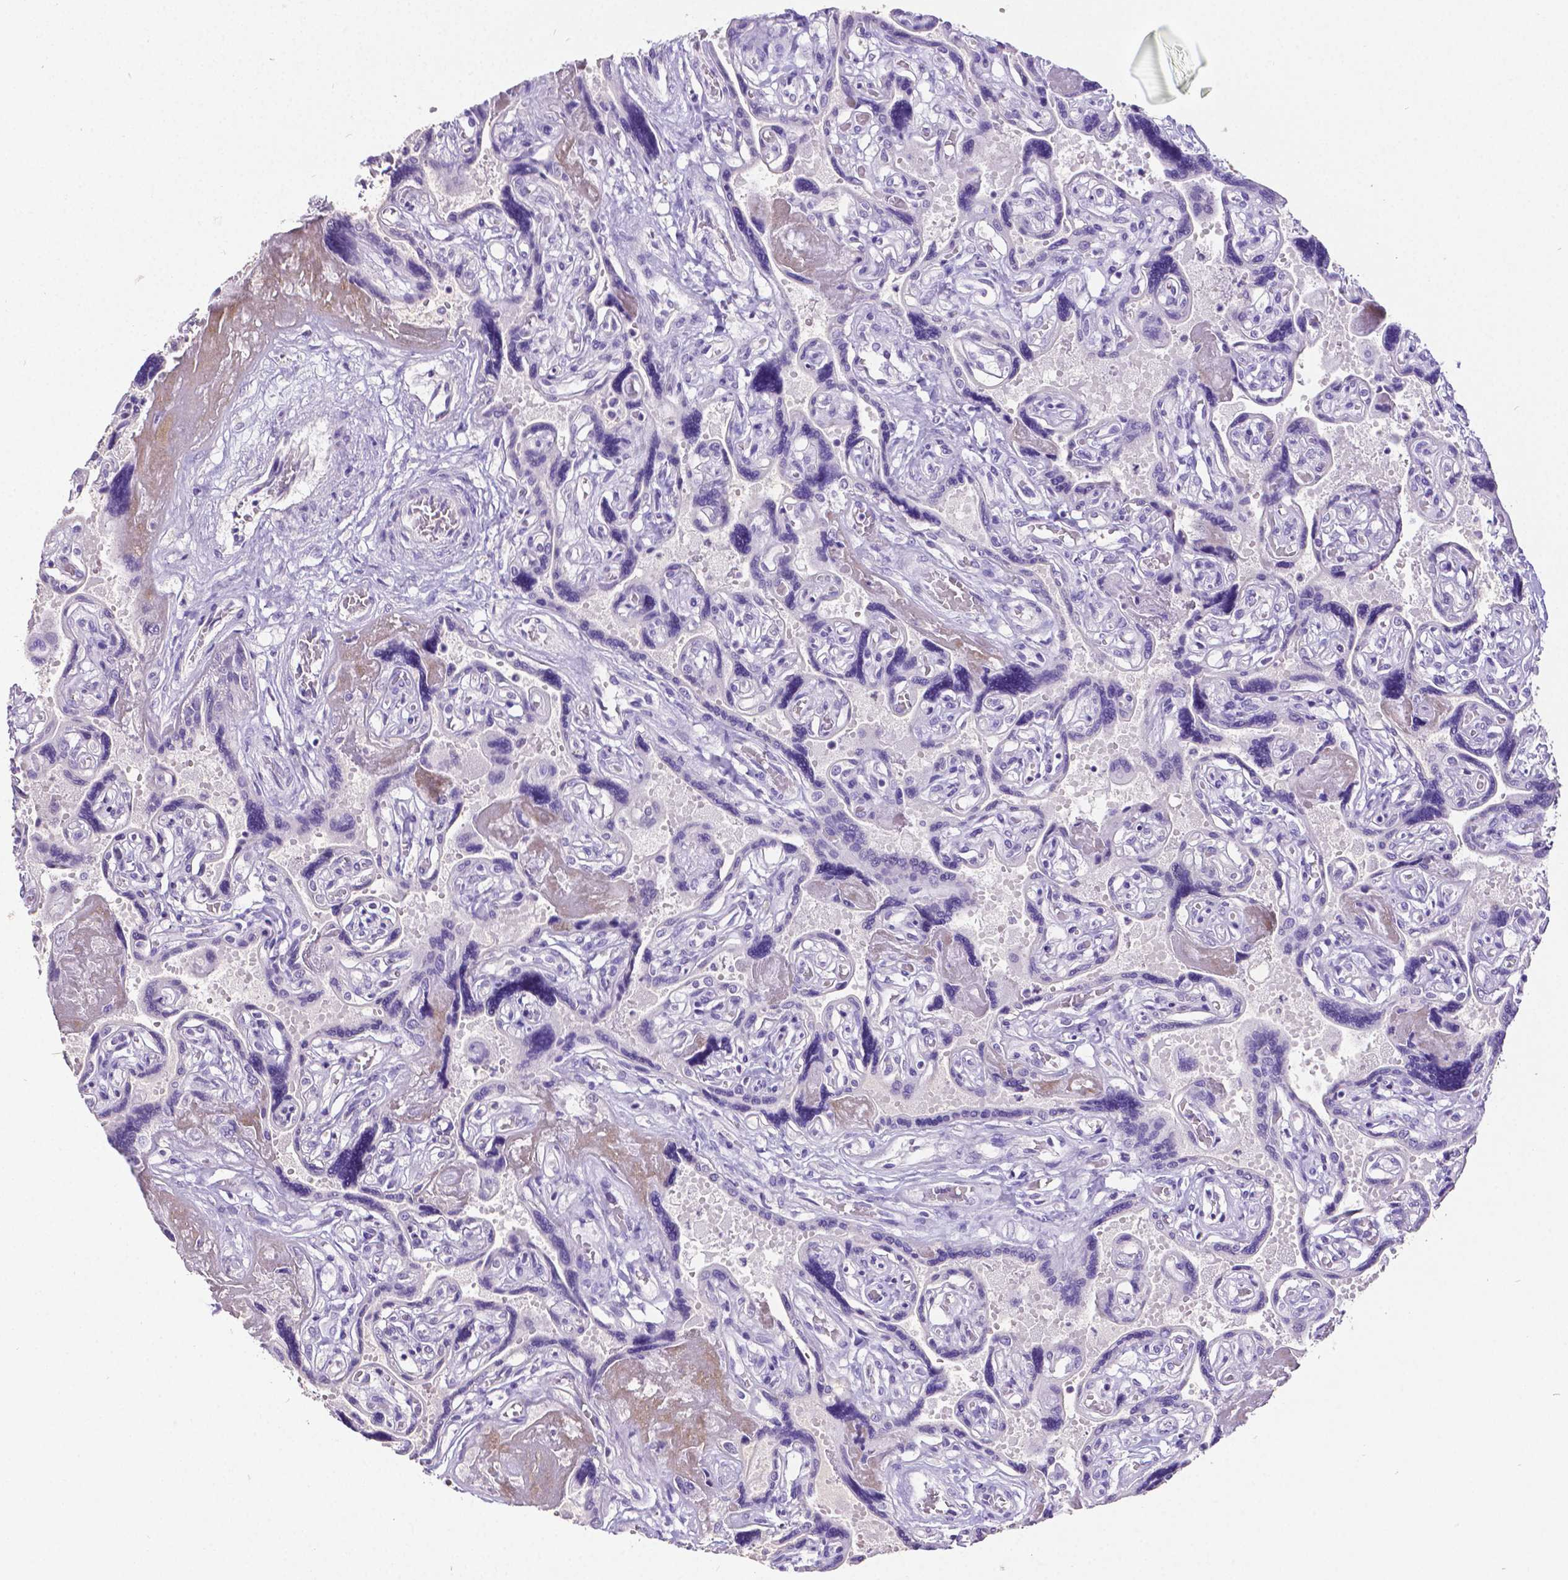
{"staining": {"intensity": "negative", "quantity": "none", "location": "none"}, "tissue": "placenta", "cell_type": "Decidual cells", "image_type": "normal", "snomed": [{"axis": "morphology", "description": "Normal tissue, NOS"}, {"axis": "topography", "description": "Placenta"}], "caption": "A high-resolution micrograph shows immunohistochemistry staining of unremarkable placenta, which shows no significant expression in decidual cells.", "gene": "SATB2", "patient": {"sex": "female", "age": 32}}